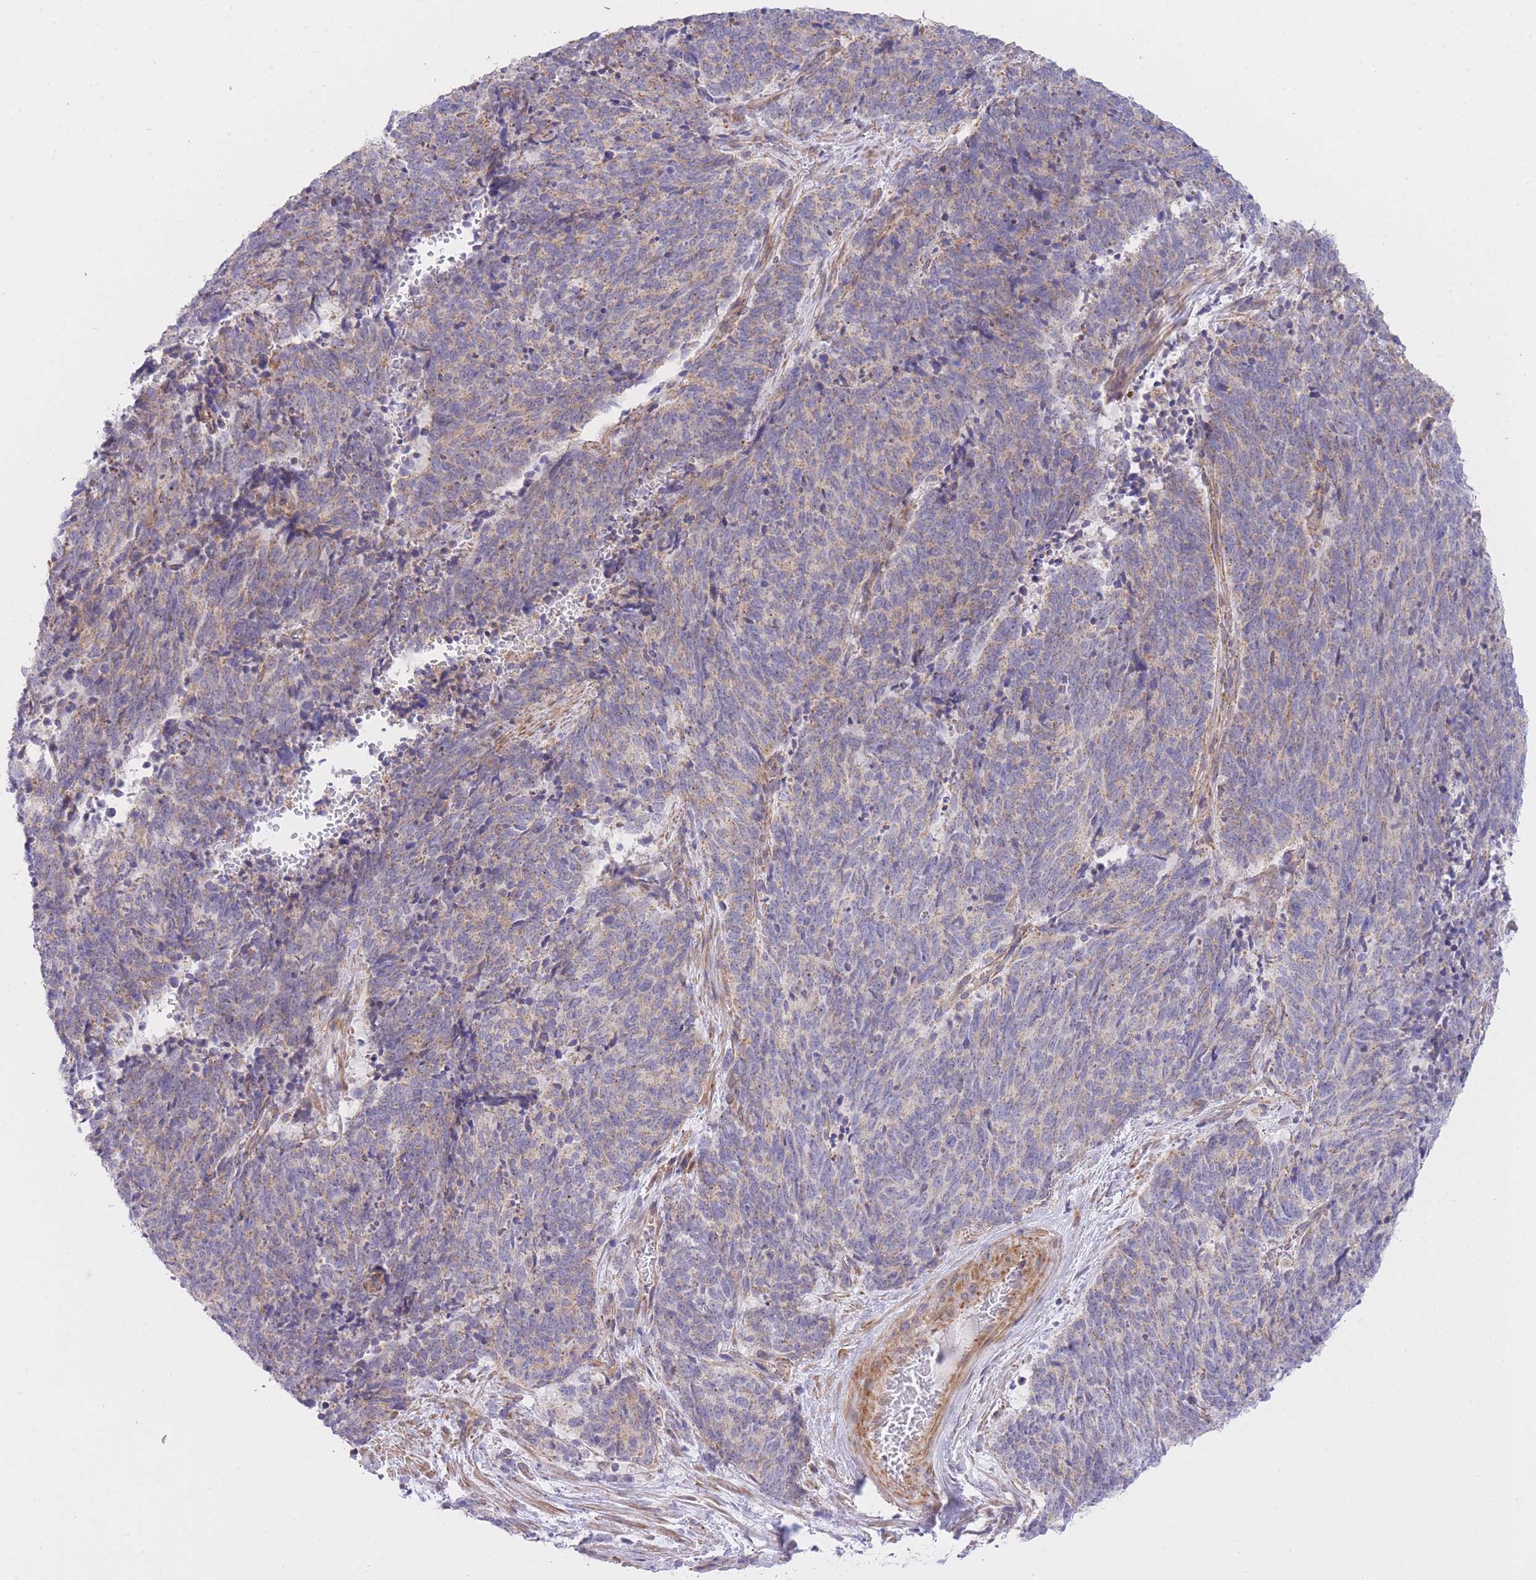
{"staining": {"intensity": "weak", "quantity": "25%-75%", "location": "cytoplasmic/membranous"}, "tissue": "cervical cancer", "cell_type": "Tumor cells", "image_type": "cancer", "snomed": [{"axis": "morphology", "description": "Squamous cell carcinoma, NOS"}, {"axis": "topography", "description": "Cervix"}], "caption": "Immunohistochemical staining of human cervical cancer demonstrates low levels of weak cytoplasmic/membranous positivity in approximately 25%-75% of tumor cells.", "gene": "CTBP1", "patient": {"sex": "female", "age": 29}}